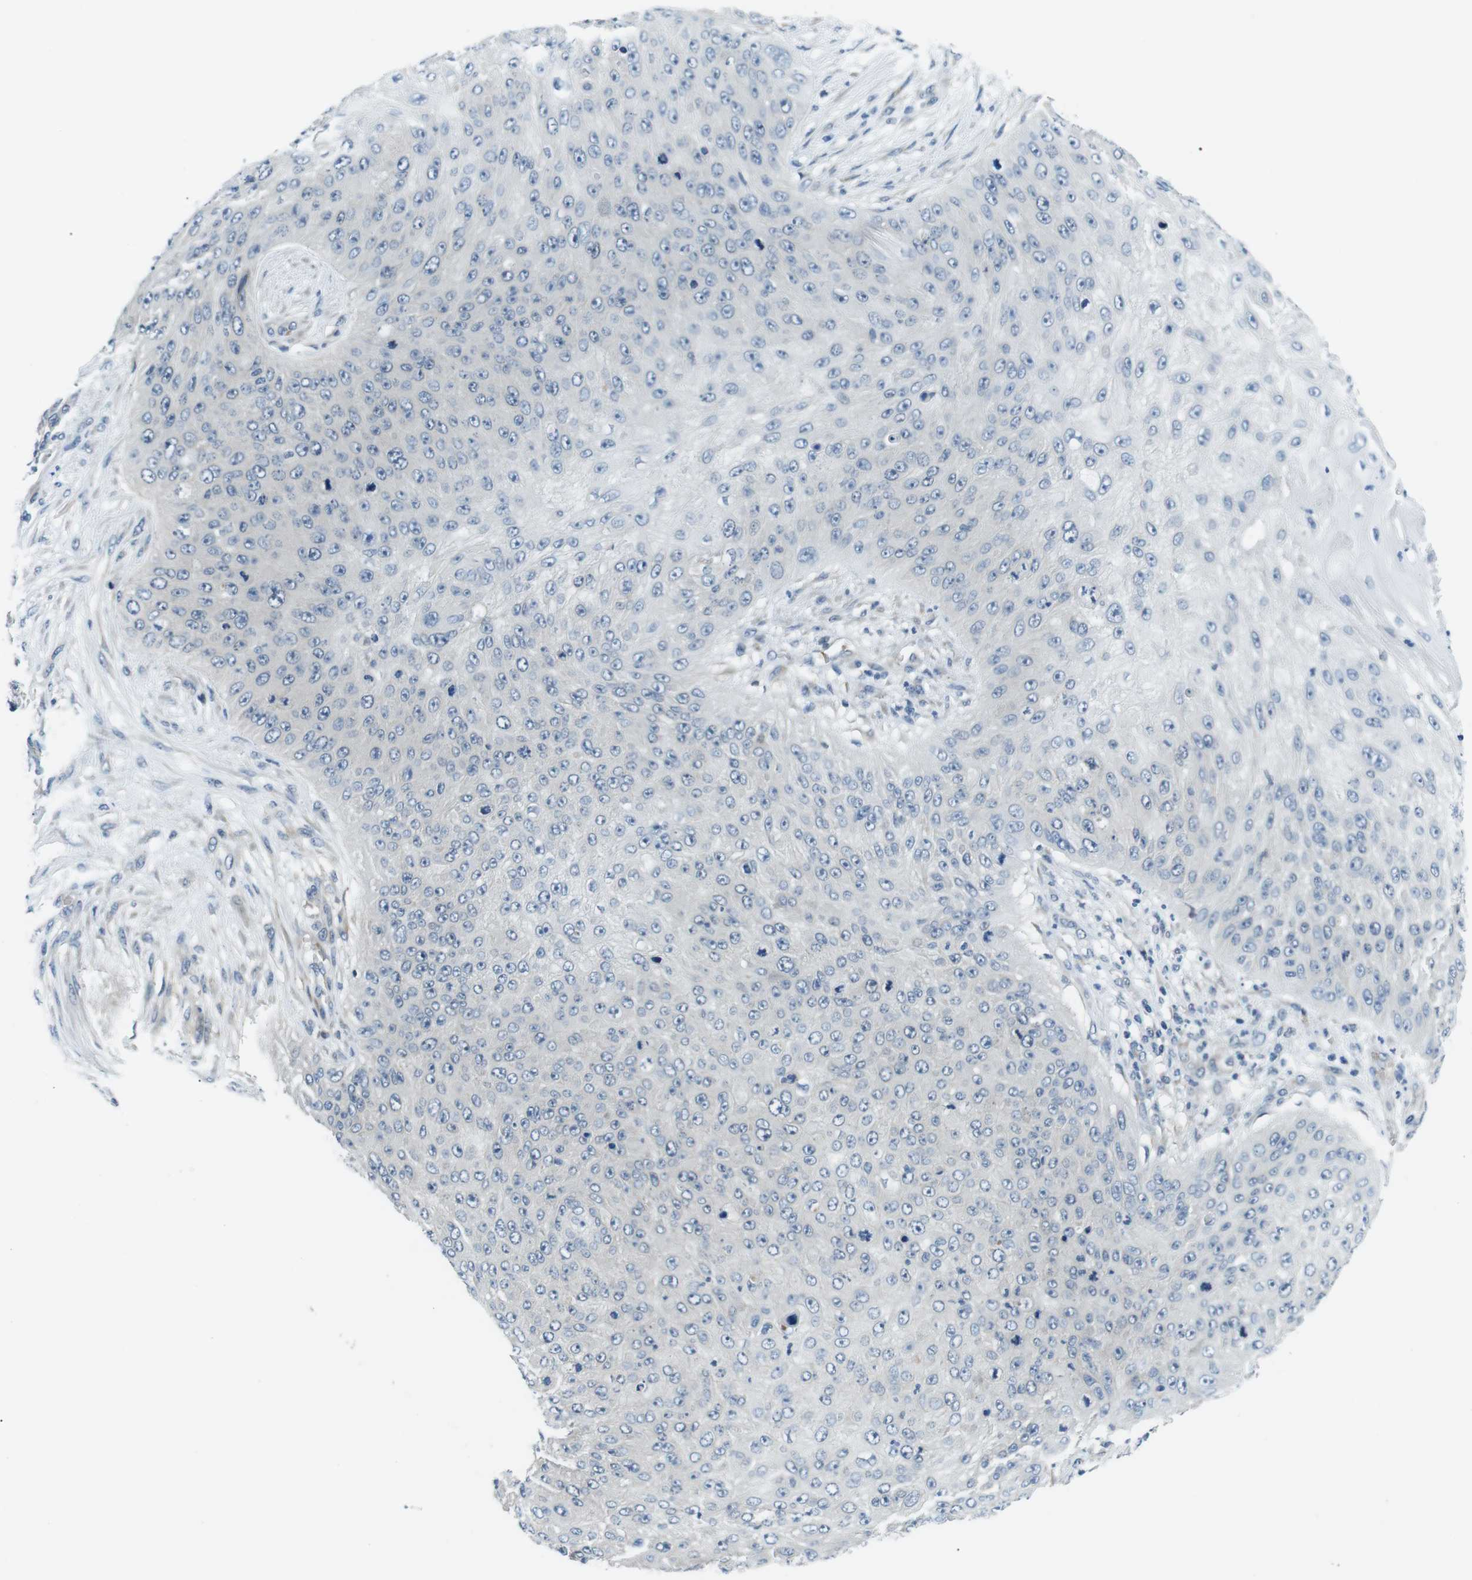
{"staining": {"intensity": "negative", "quantity": "none", "location": "none"}, "tissue": "skin cancer", "cell_type": "Tumor cells", "image_type": "cancer", "snomed": [{"axis": "morphology", "description": "Squamous cell carcinoma, NOS"}, {"axis": "topography", "description": "Skin"}], "caption": "There is no significant staining in tumor cells of skin cancer.", "gene": "WSCD1", "patient": {"sex": "female", "age": 80}}